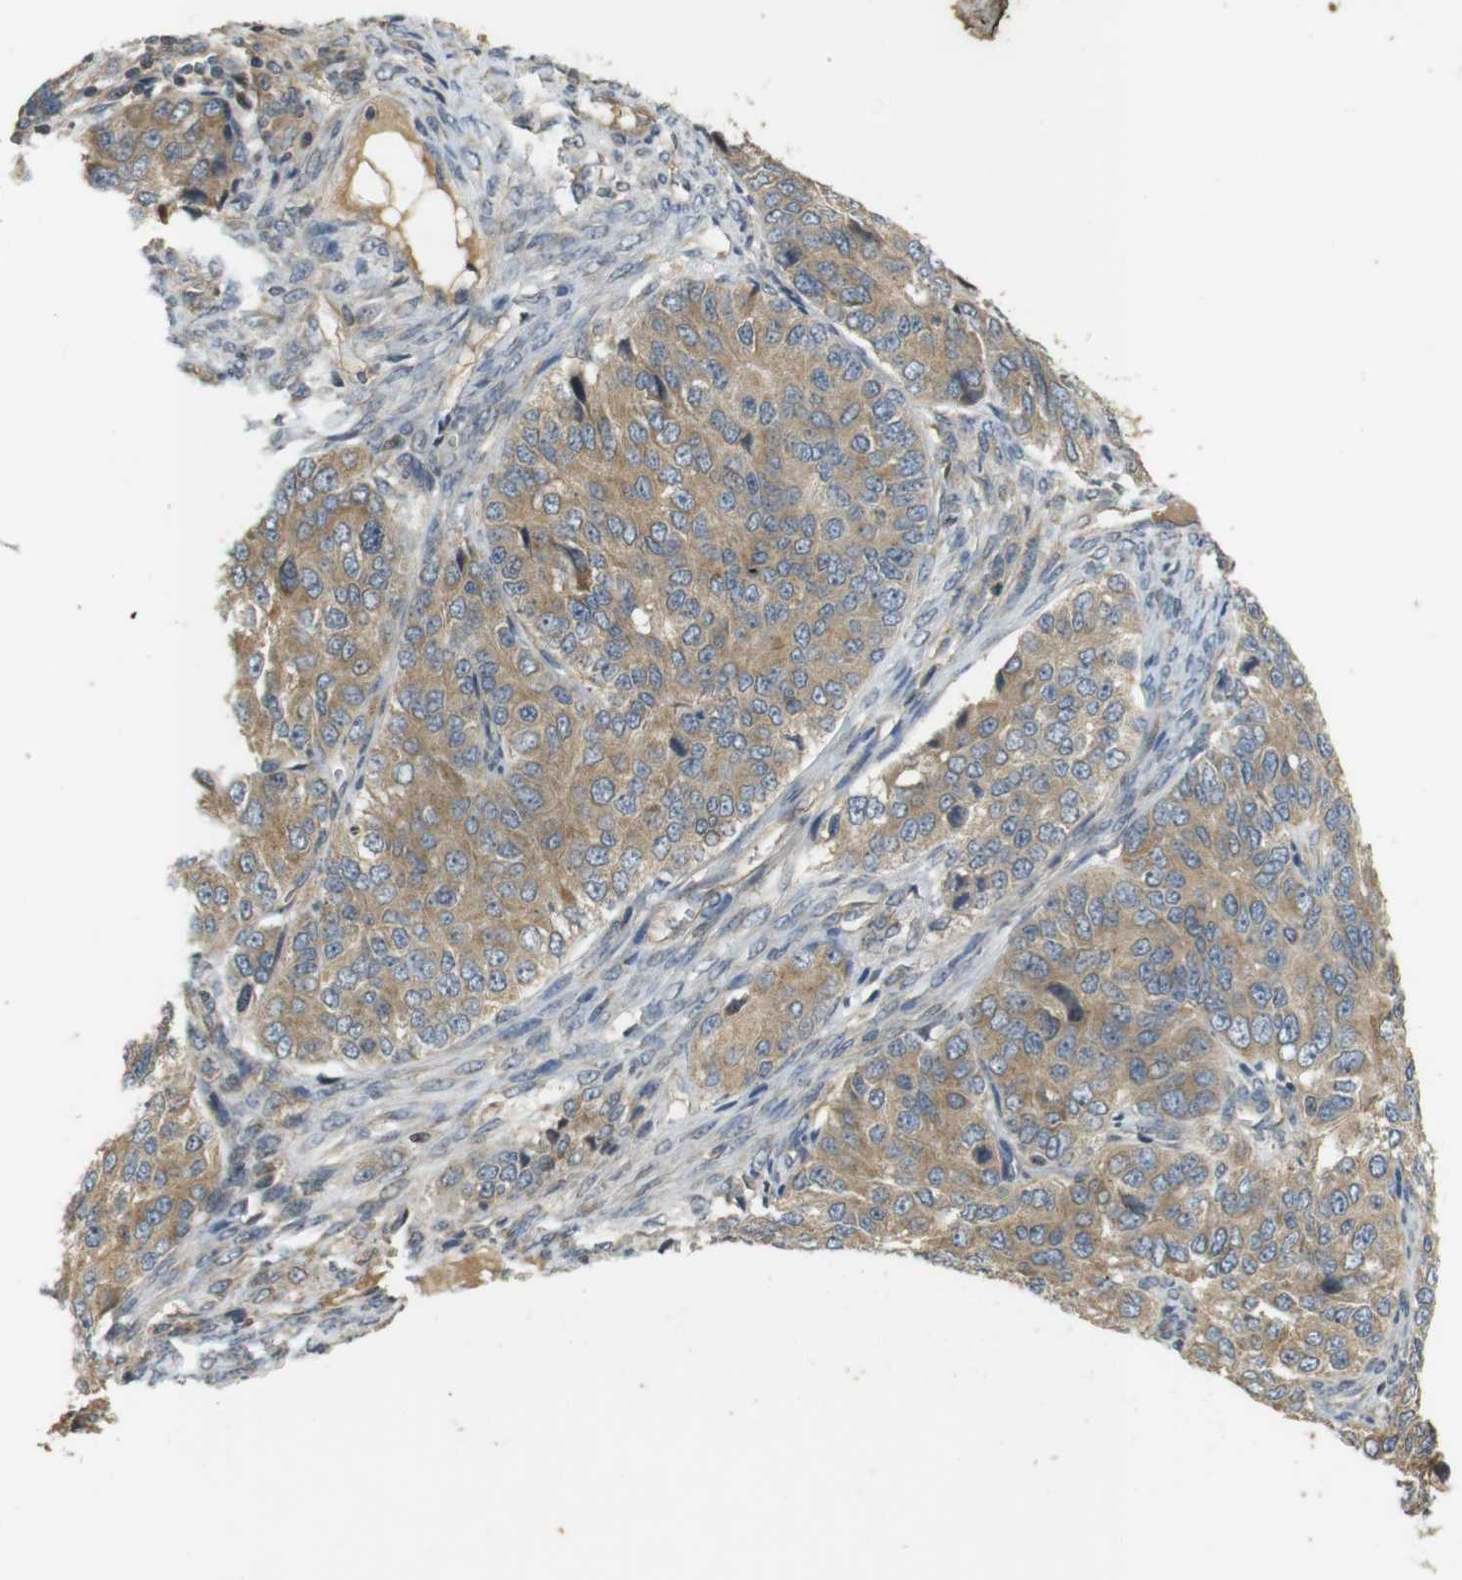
{"staining": {"intensity": "moderate", "quantity": ">75%", "location": "cytoplasmic/membranous"}, "tissue": "ovarian cancer", "cell_type": "Tumor cells", "image_type": "cancer", "snomed": [{"axis": "morphology", "description": "Carcinoma, endometroid"}, {"axis": "topography", "description": "Ovary"}], "caption": "IHC of human ovarian cancer displays medium levels of moderate cytoplasmic/membranous positivity in about >75% of tumor cells. Nuclei are stained in blue.", "gene": "CLTC", "patient": {"sex": "female", "age": 51}}